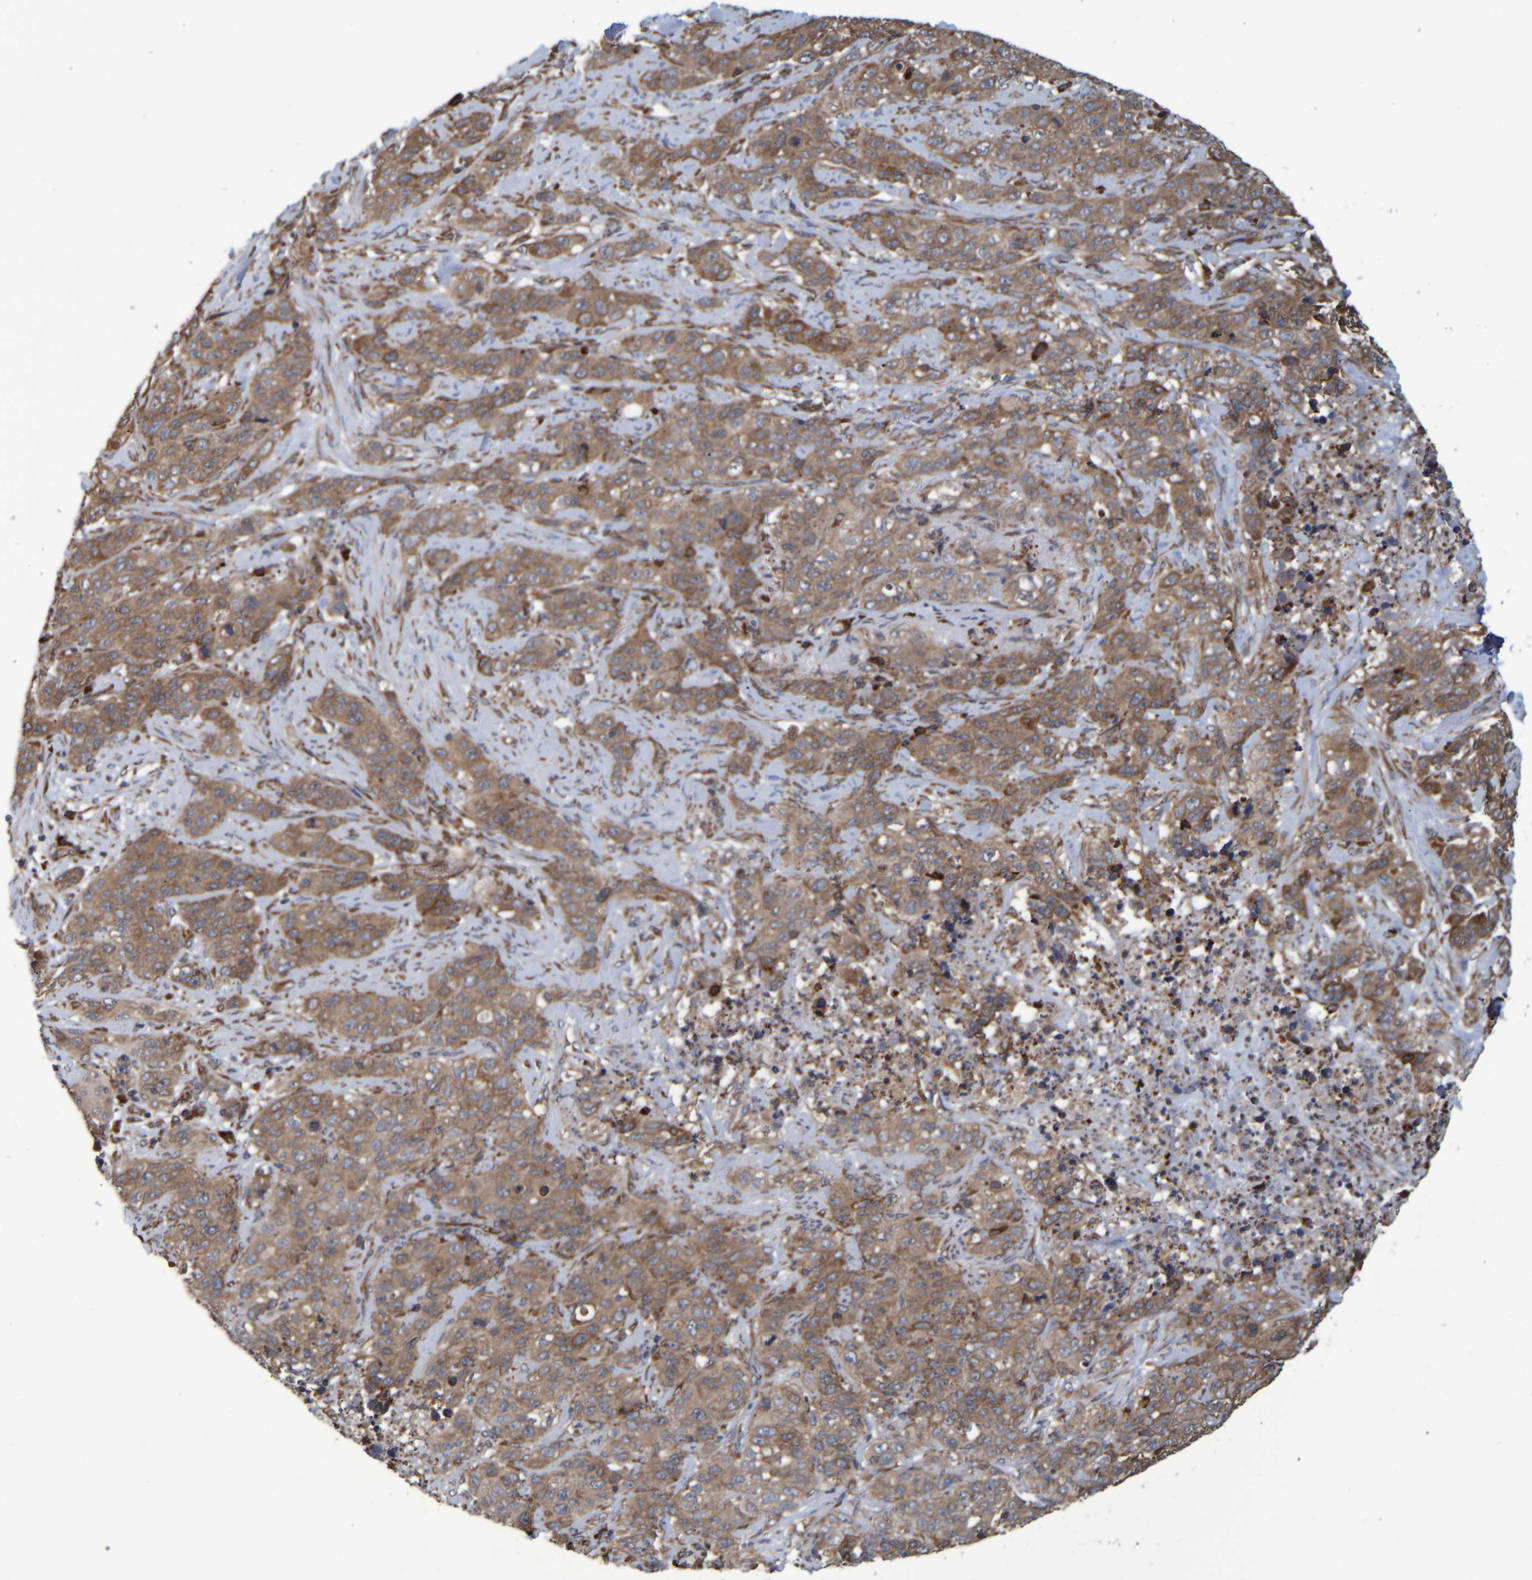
{"staining": {"intensity": "moderate", "quantity": ">75%", "location": "cytoplasmic/membranous"}, "tissue": "stomach cancer", "cell_type": "Tumor cells", "image_type": "cancer", "snomed": [{"axis": "morphology", "description": "Adenocarcinoma, NOS"}, {"axis": "topography", "description": "Stomach"}], "caption": "Moderate cytoplasmic/membranous protein positivity is appreciated in approximately >75% of tumor cells in stomach adenocarcinoma.", "gene": "SPAG5", "patient": {"sex": "male", "age": 48}}